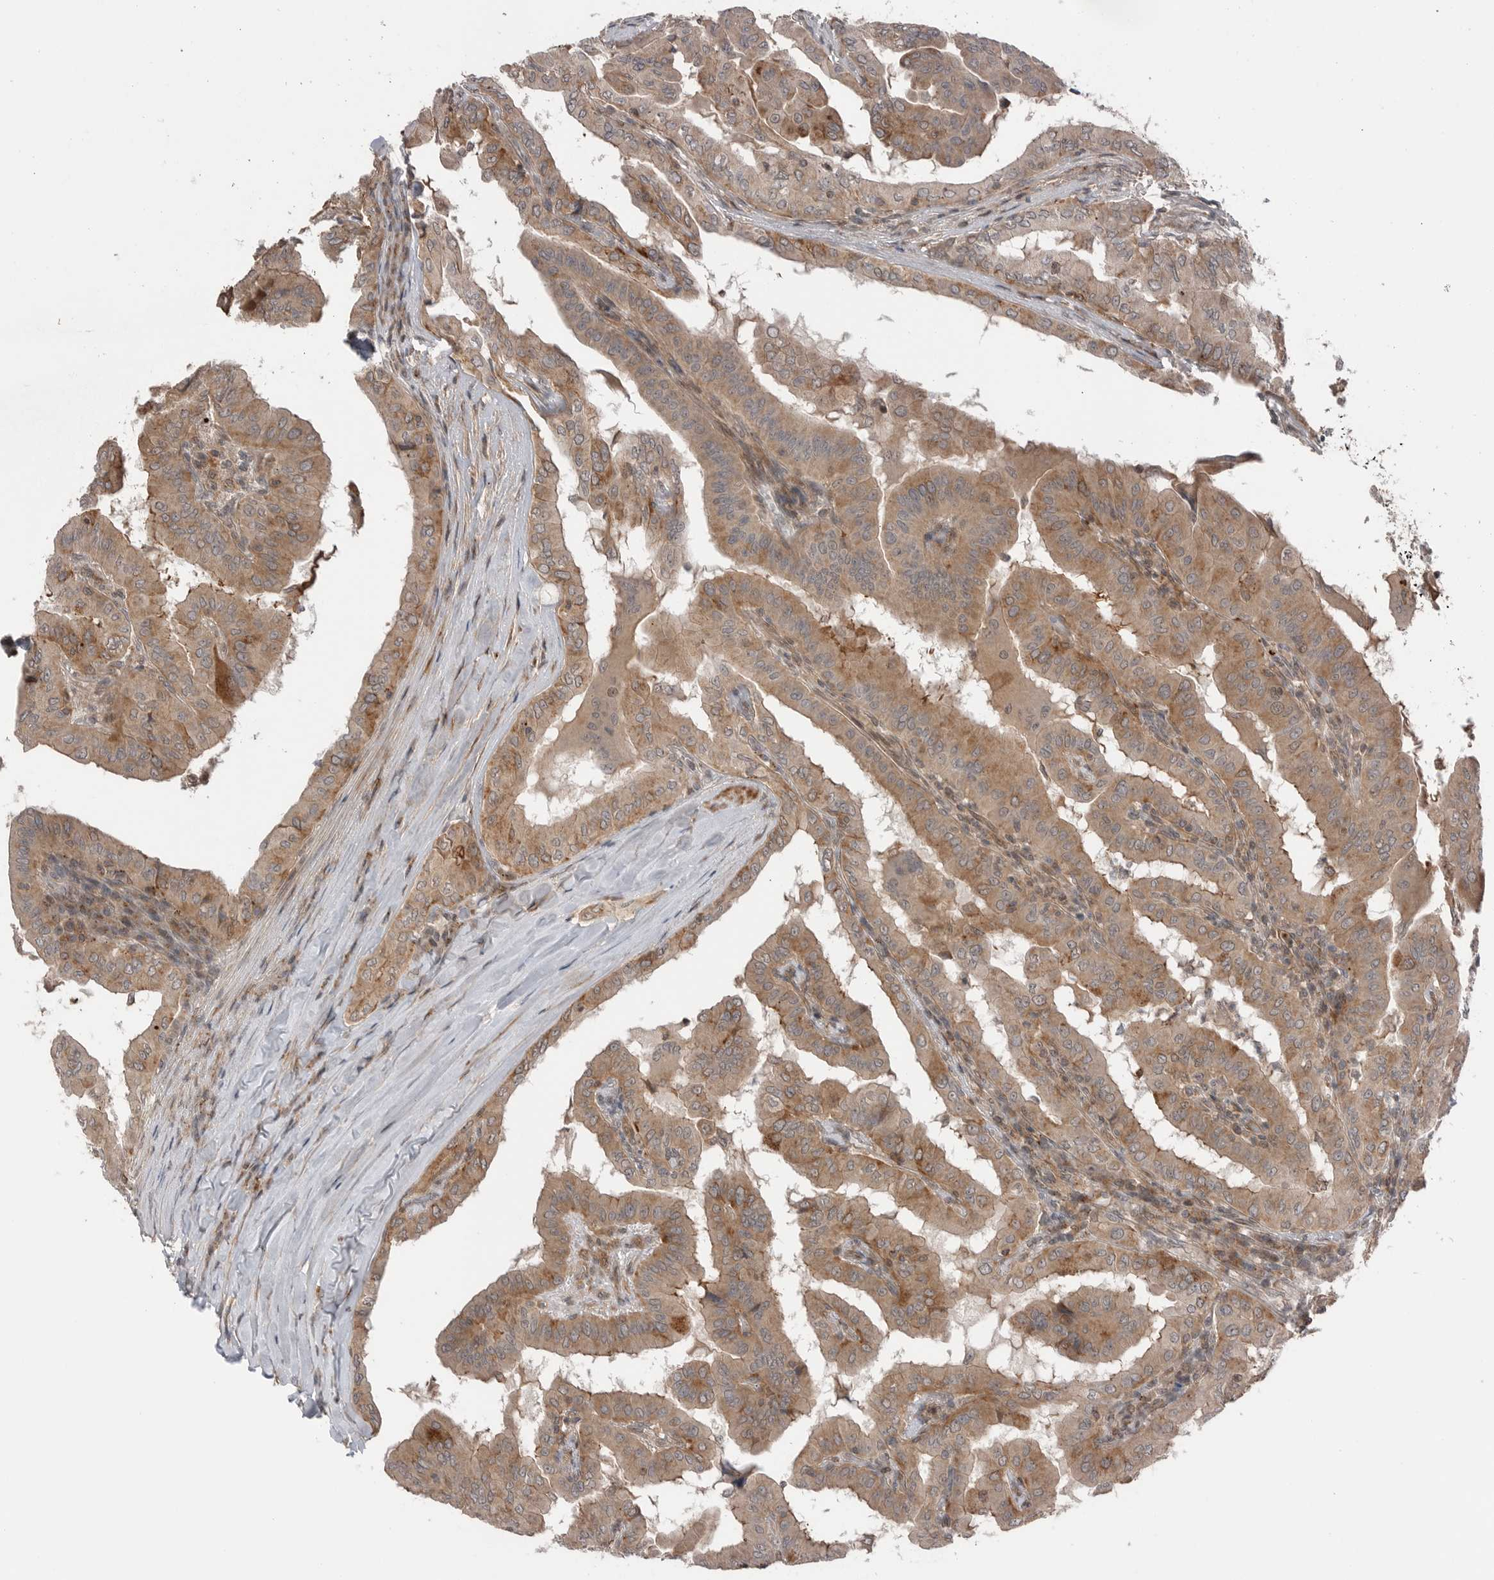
{"staining": {"intensity": "weak", "quantity": ">75%", "location": "cytoplasmic/membranous"}, "tissue": "thyroid cancer", "cell_type": "Tumor cells", "image_type": "cancer", "snomed": [{"axis": "morphology", "description": "Papillary adenocarcinoma, NOS"}, {"axis": "topography", "description": "Thyroid gland"}], "caption": "DAB immunohistochemical staining of thyroid cancer (papillary adenocarcinoma) demonstrates weak cytoplasmic/membranous protein staining in approximately >75% of tumor cells.", "gene": "PEAK1", "patient": {"sex": "male", "age": 33}}